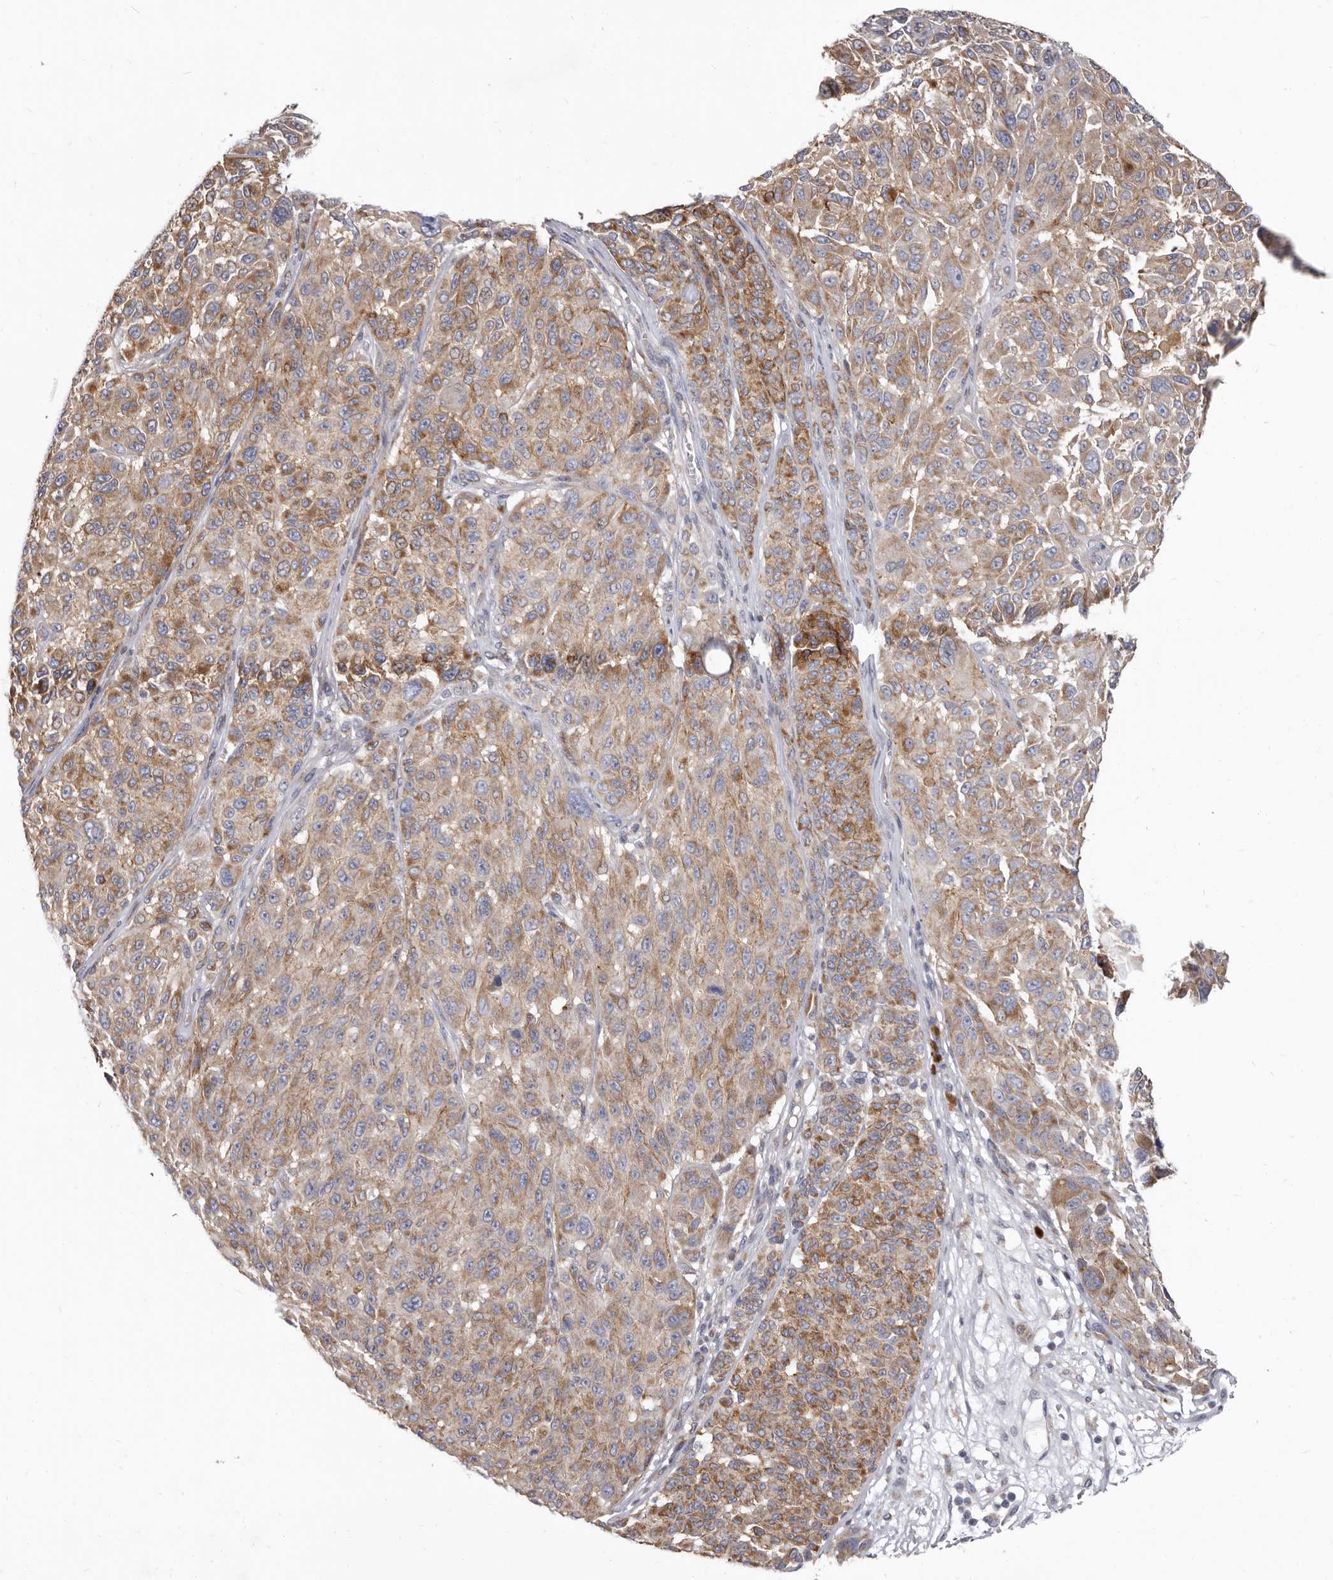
{"staining": {"intensity": "moderate", "quantity": ">75%", "location": "cytoplasmic/membranous"}, "tissue": "melanoma", "cell_type": "Tumor cells", "image_type": "cancer", "snomed": [{"axis": "morphology", "description": "Malignant melanoma, NOS"}, {"axis": "topography", "description": "Skin"}], "caption": "This histopathology image reveals melanoma stained with IHC to label a protein in brown. The cytoplasmic/membranous of tumor cells show moderate positivity for the protein. Nuclei are counter-stained blue.", "gene": "FMO2", "patient": {"sex": "male", "age": 83}}